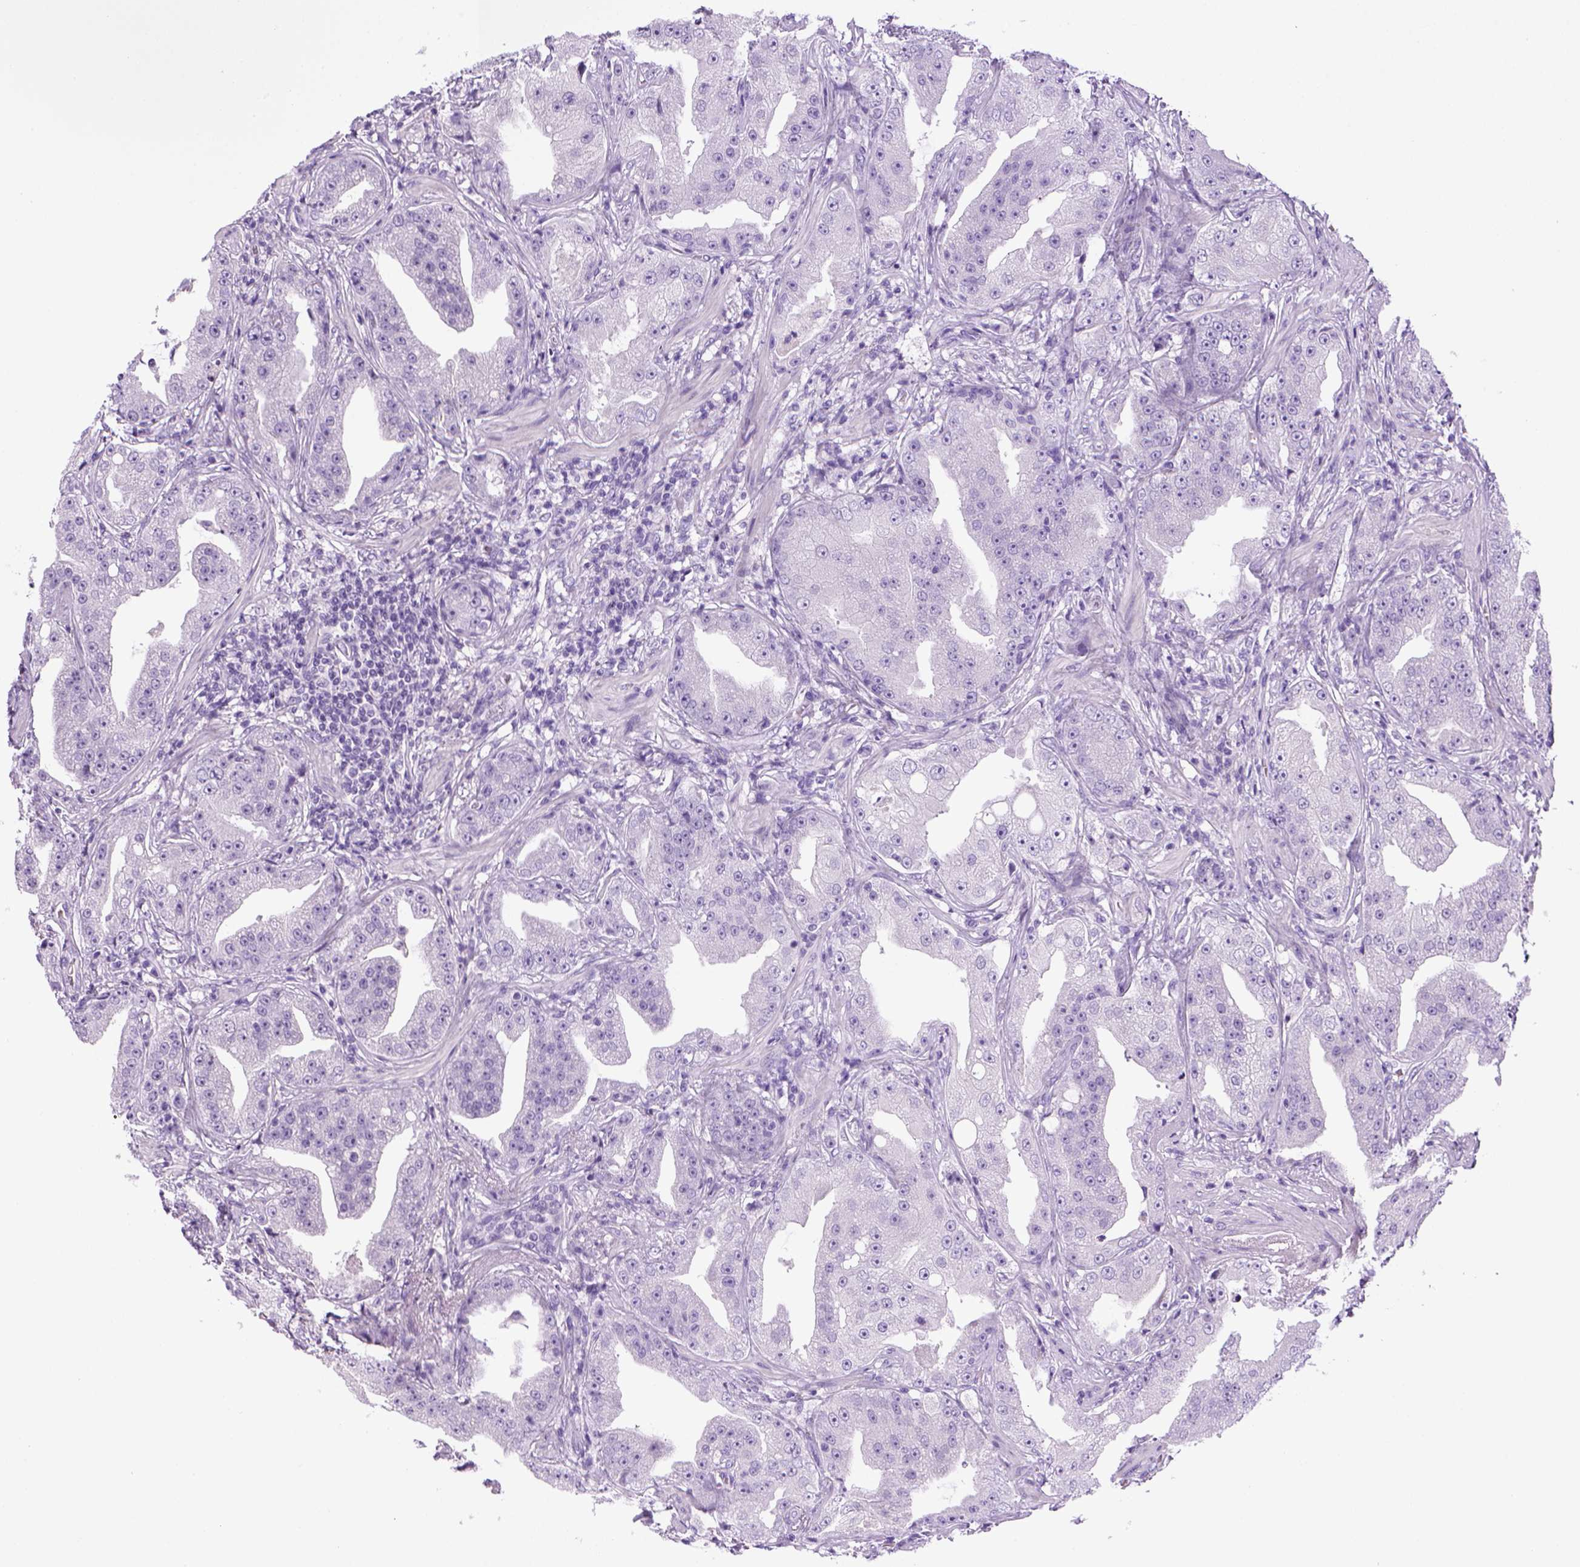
{"staining": {"intensity": "negative", "quantity": "none", "location": "none"}, "tissue": "prostate cancer", "cell_type": "Tumor cells", "image_type": "cancer", "snomed": [{"axis": "morphology", "description": "Adenocarcinoma, Low grade"}, {"axis": "topography", "description": "Prostate"}], "caption": "IHC photomicrograph of human prostate cancer (low-grade adenocarcinoma) stained for a protein (brown), which exhibits no staining in tumor cells.", "gene": "SGCG", "patient": {"sex": "male", "age": 62}}